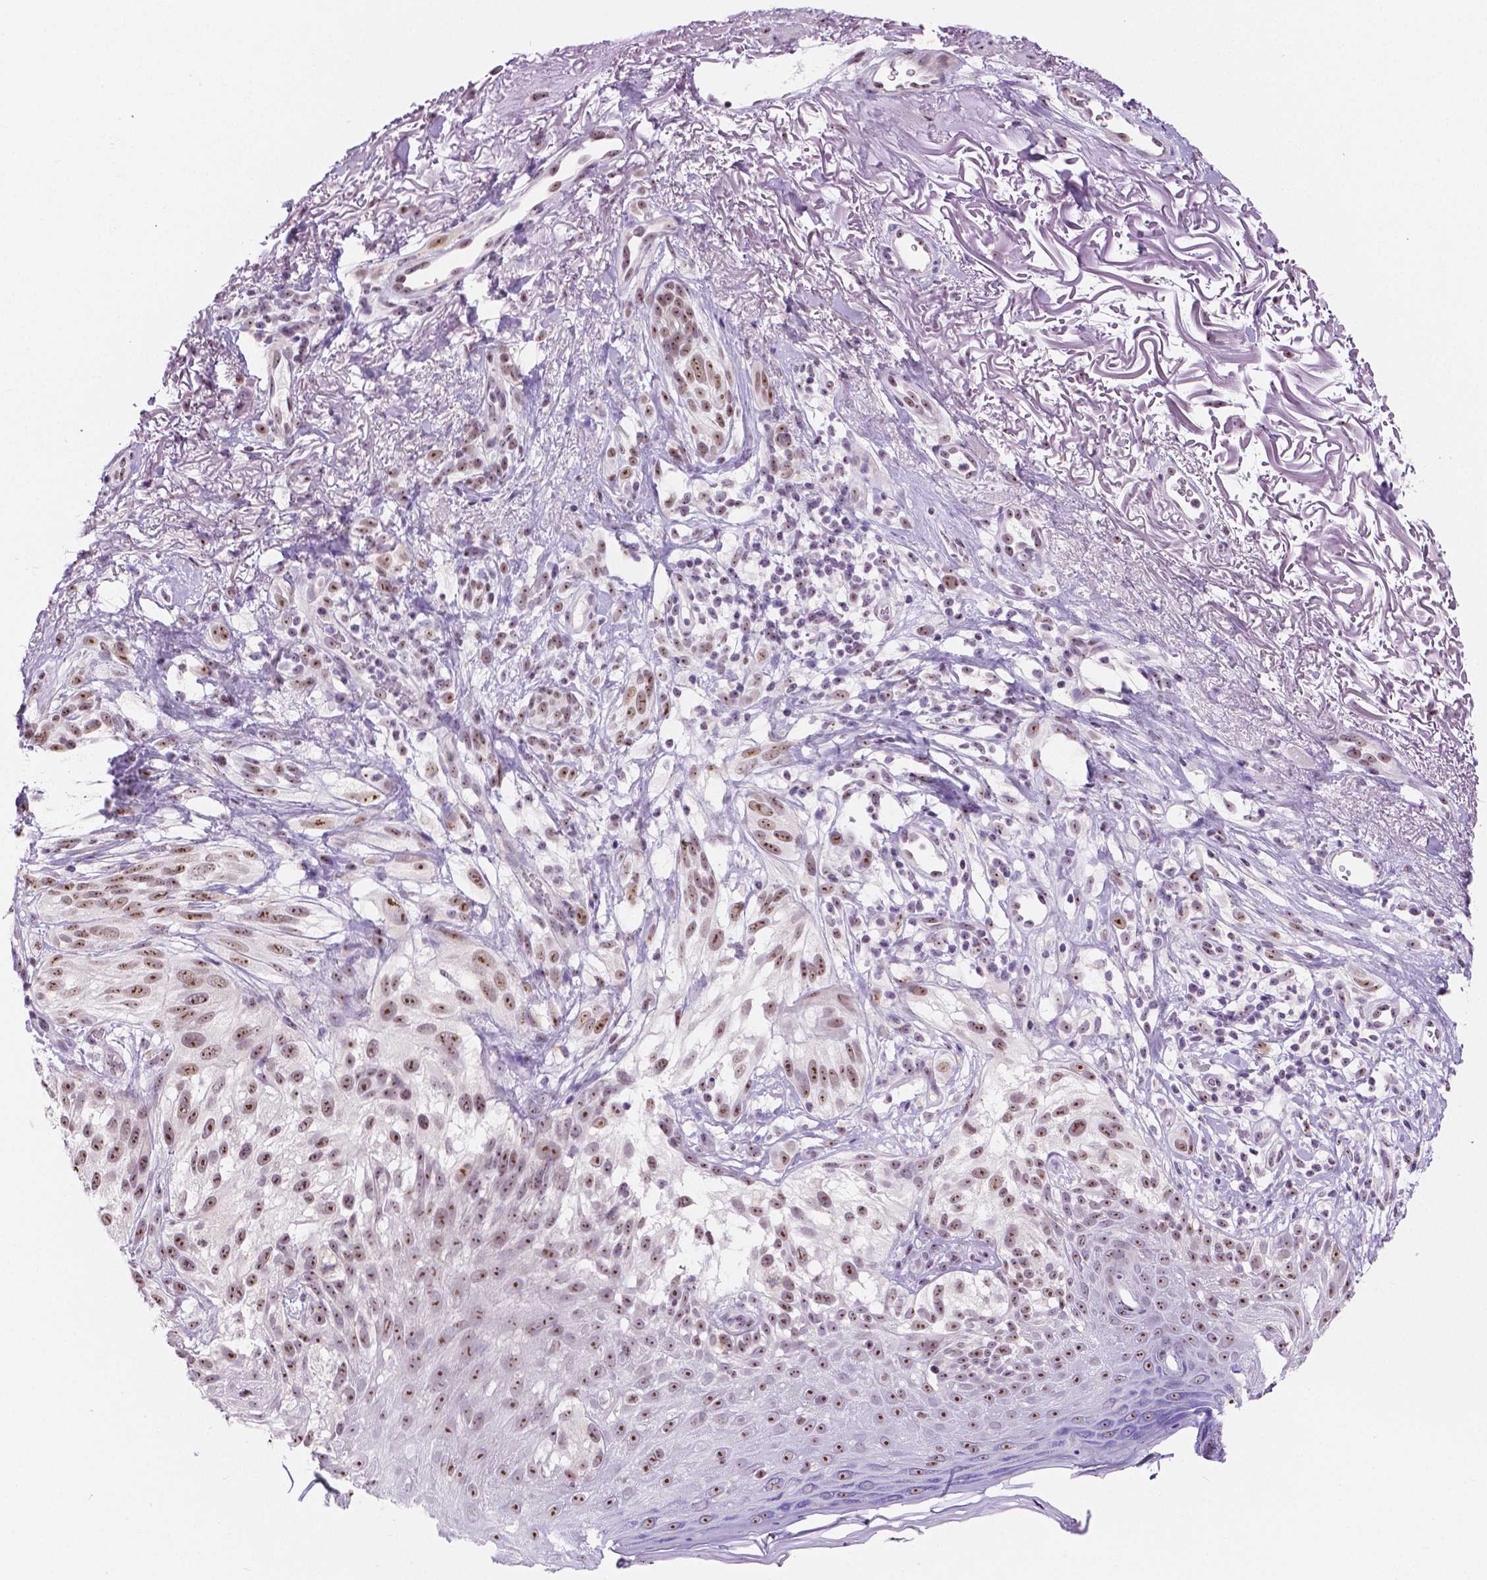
{"staining": {"intensity": "moderate", "quantity": ">75%", "location": "nuclear"}, "tissue": "melanoma", "cell_type": "Tumor cells", "image_type": "cancer", "snomed": [{"axis": "morphology", "description": "Malignant melanoma, NOS"}, {"axis": "topography", "description": "Skin"}], "caption": "Protein expression analysis of malignant melanoma reveals moderate nuclear expression in approximately >75% of tumor cells. Ihc stains the protein in brown and the nuclei are stained blue.", "gene": "NHP2", "patient": {"sex": "female", "age": 86}}